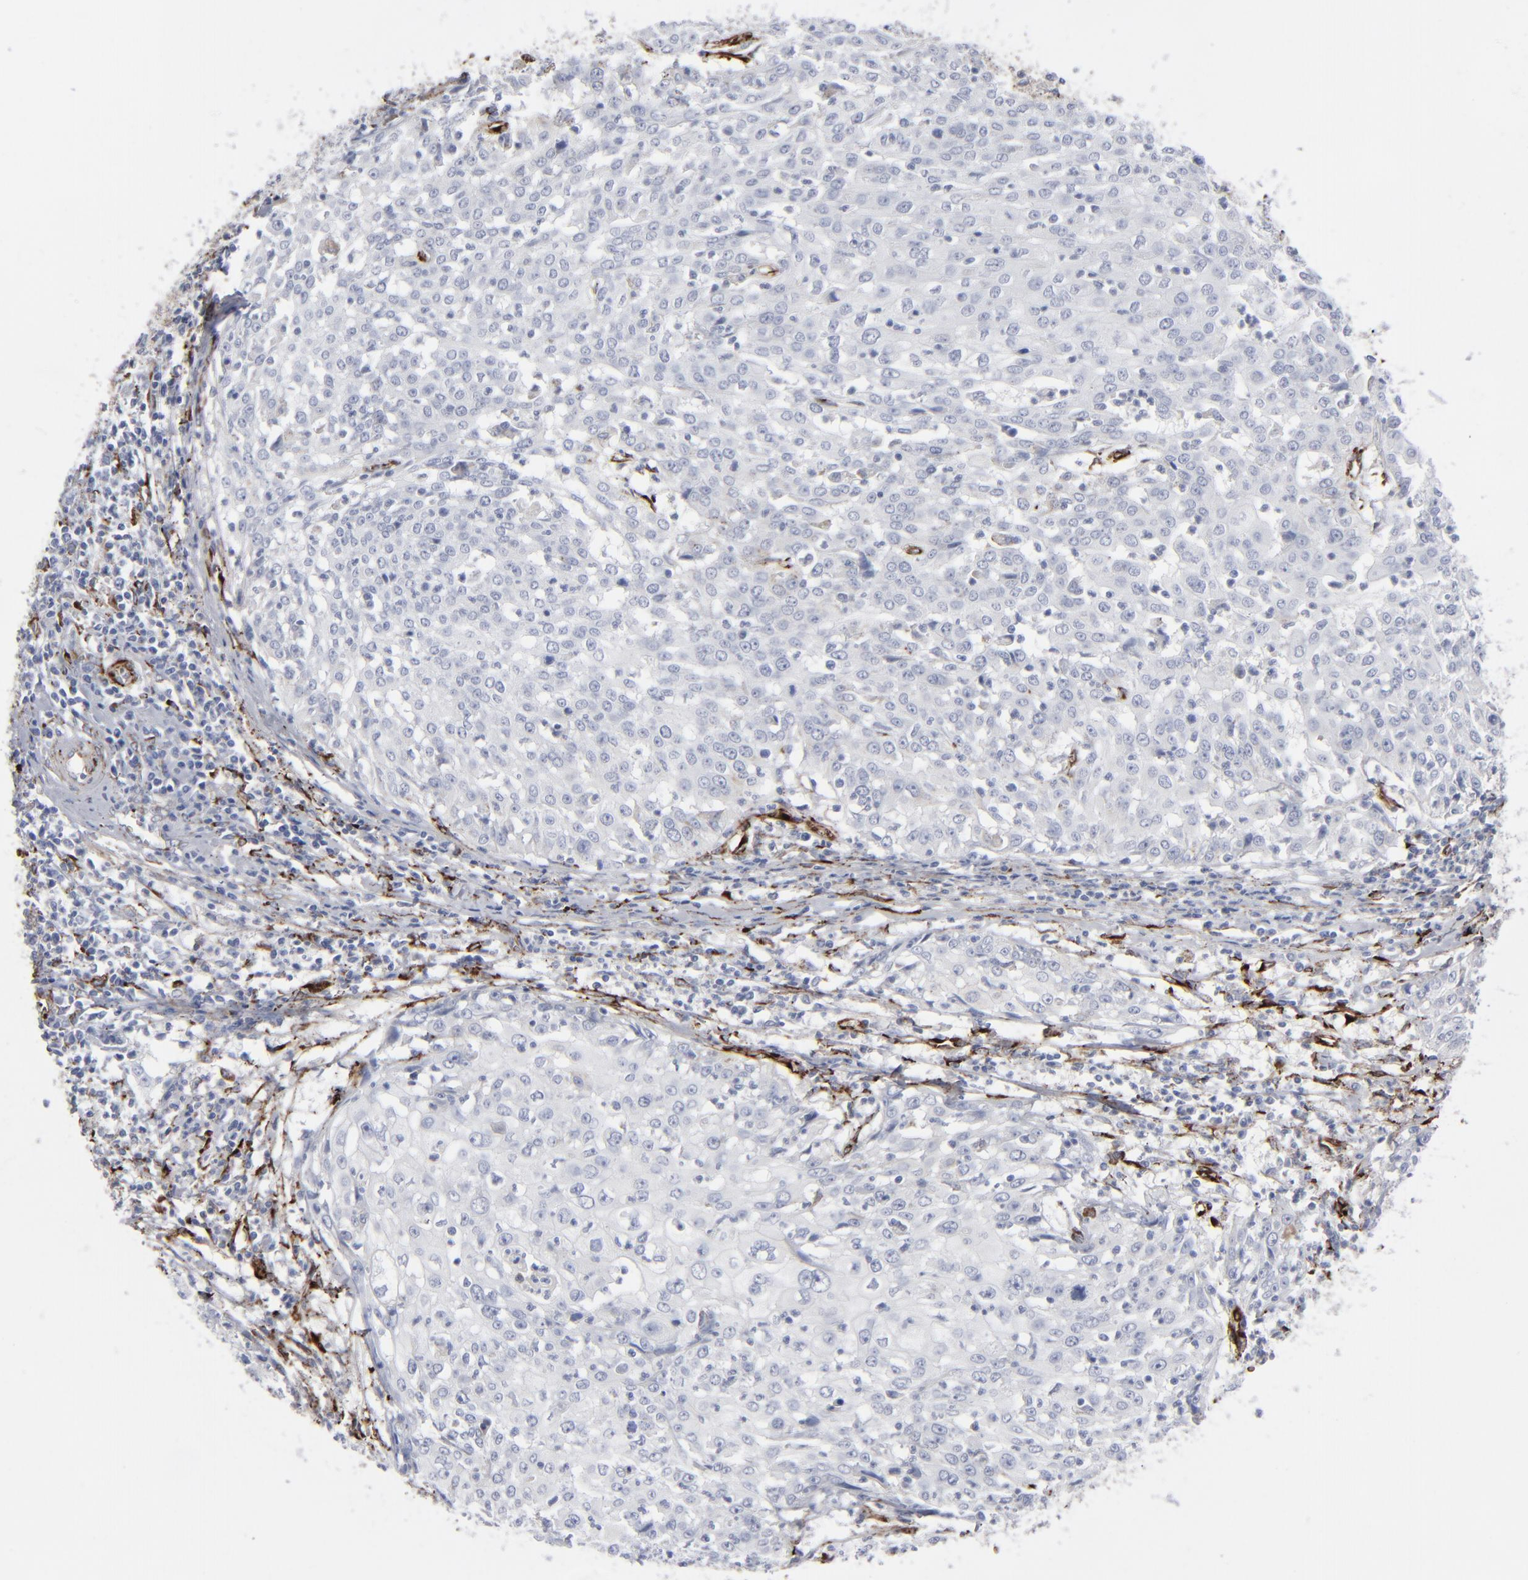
{"staining": {"intensity": "negative", "quantity": "none", "location": "none"}, "tissue": "cervical cancer", "cell_type": "Tumor cells", "image_type": "cancer", "snomed": [{"axis": "morphology", "description": "Squamous cell carcinoma, NOS"}, {"axis": "topography", "description": "Cervix"}], "caption": "Human squamous cell carcinoma (cervical) stained for a protein using immunohistochemistry reveals no positivity in tumor cells.", "gene": "SPARC", "patient": {"sex": "female", "age": 39}}